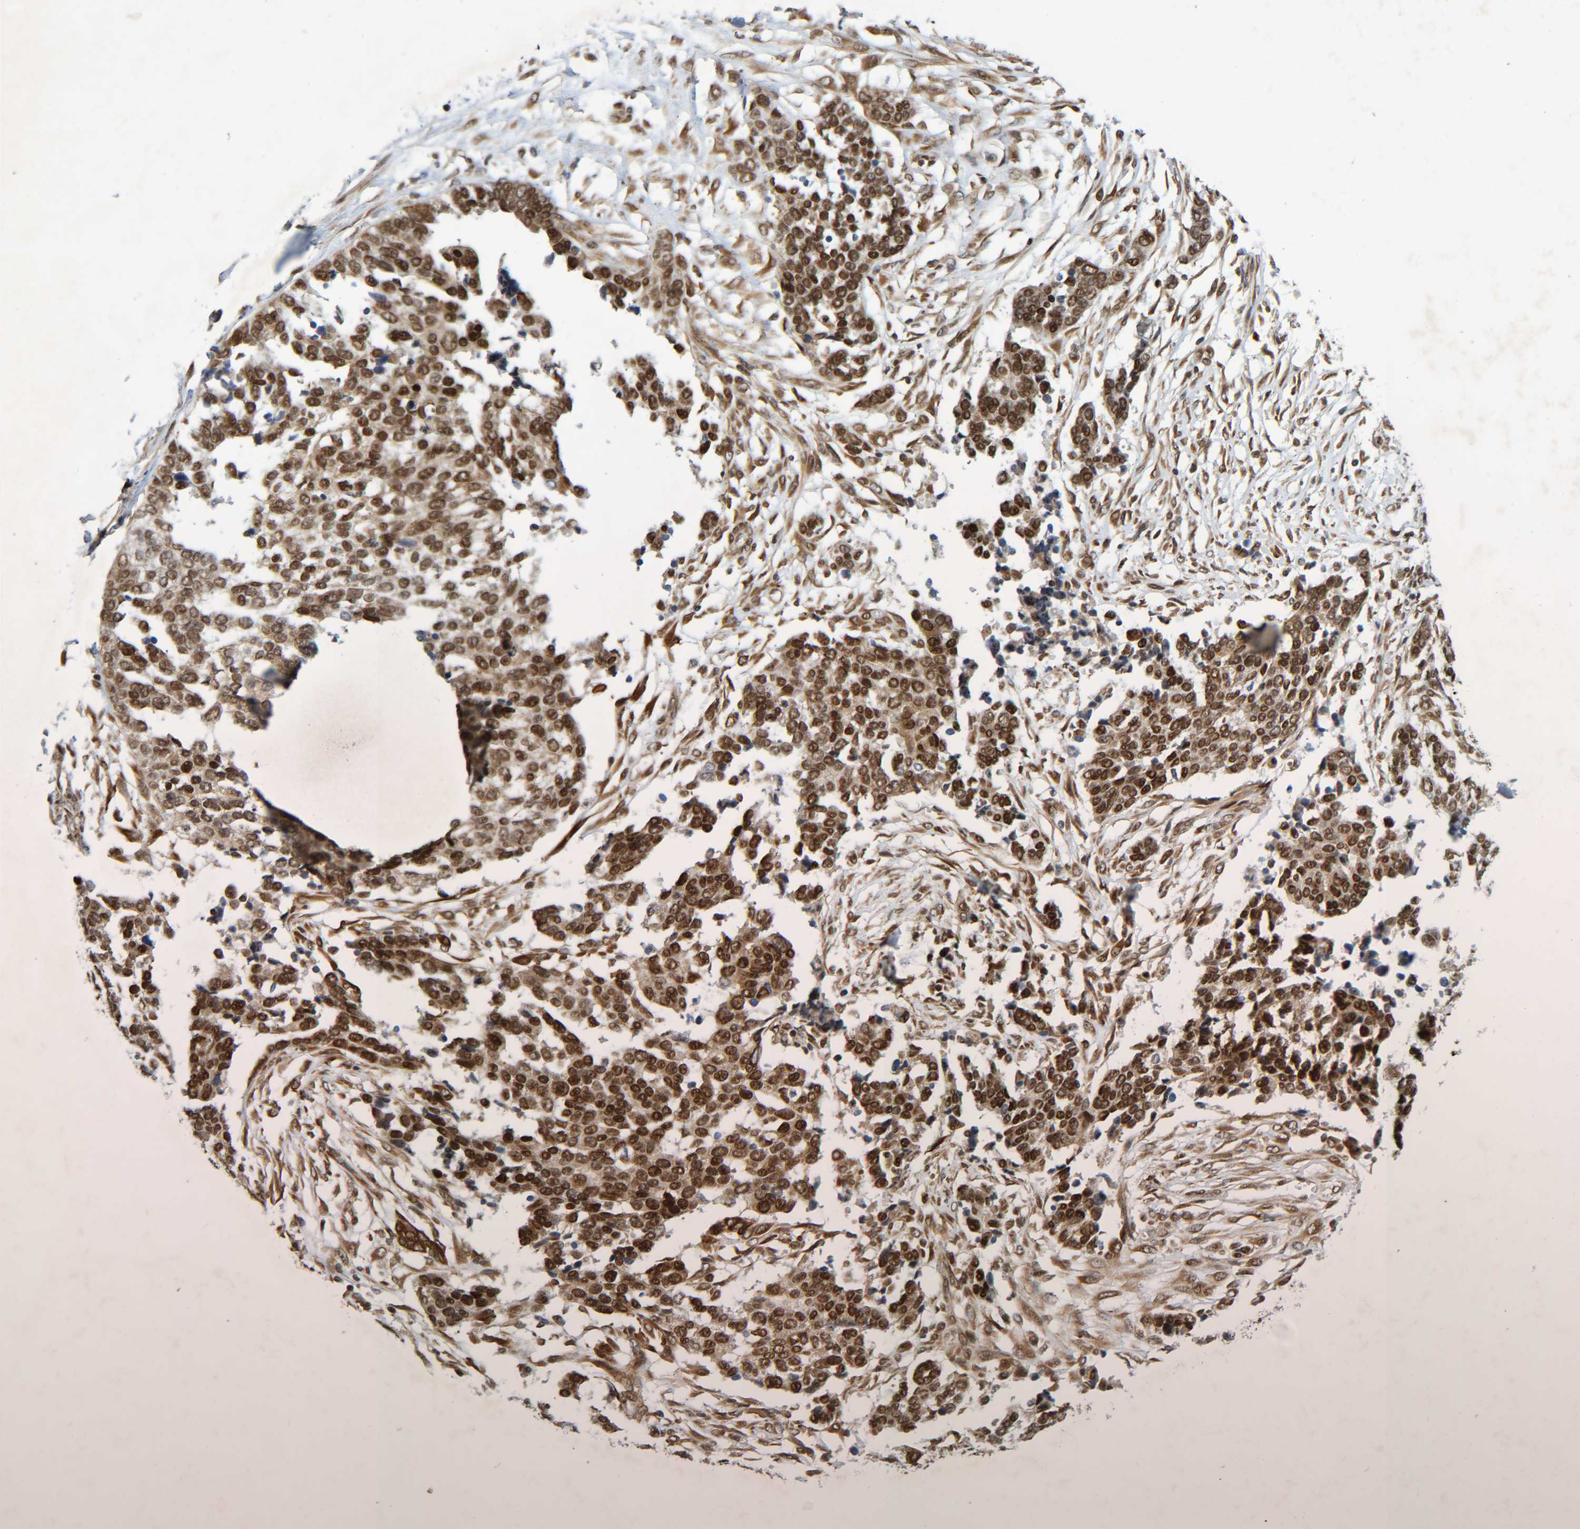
{"staining": {"intensity": "moderate", "quantity": ">75%", "location": "nuclear"}, "tissue": "ovarian cancer", "cell_type": "Tumor cells", "image_type": "cancer", "snomed": [{"axis": "morphology", "description": "Cystadenocarcinoma, serous, NOS"}, {"axis": "topography", "description": "Ovary"}], "caption": "IHC photomicrograph of serous cystadenocarcinoma (ovarian) stained for a protein (brown), which exhibits medium levels of moderate nuclear staining in about >75% of tumor cells.", "gene": "CCDC57", "patient": {"sex": "female", "age": 44}}